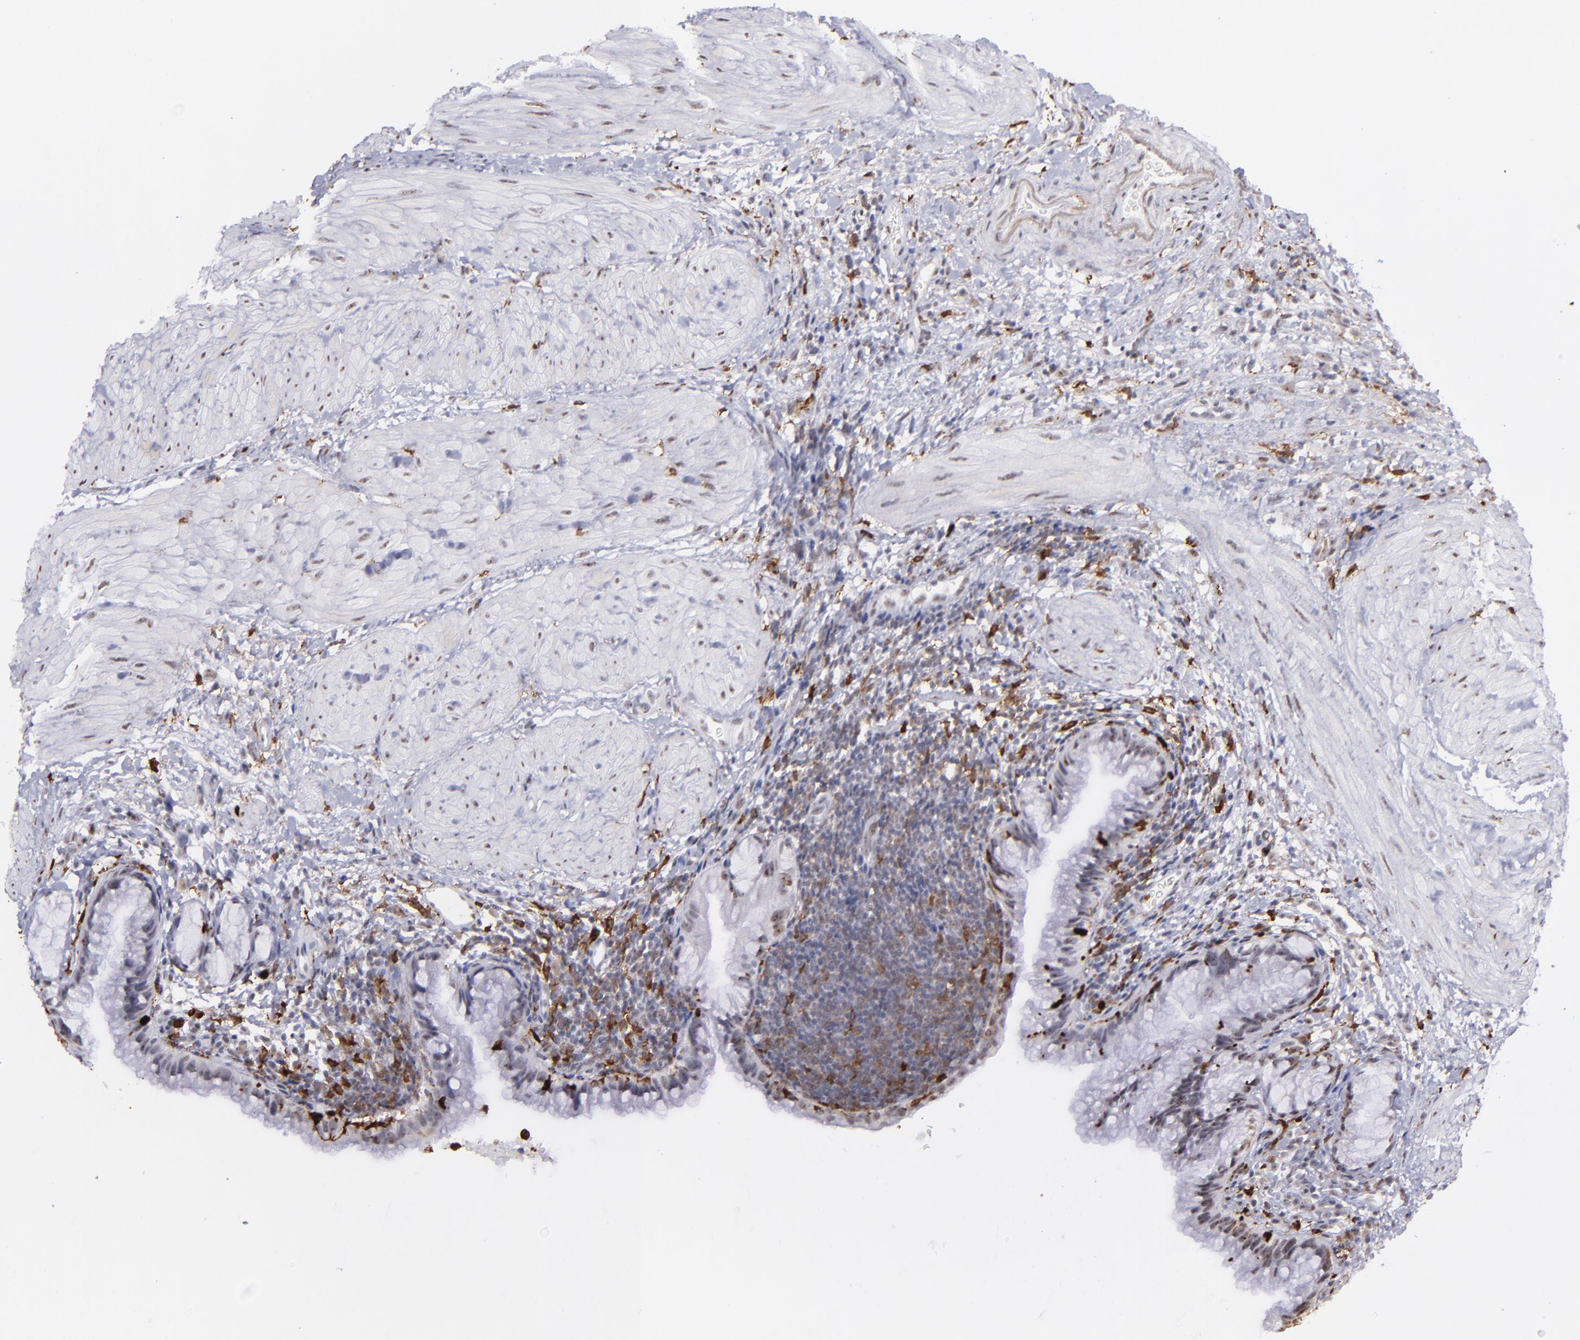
{"staining": {"intensity": "negative", "quantity": "none", "location": "none"}, "tissue": "gallbladder", "cell_type": "Glandular cells", "image_type": "normal", "snomed": [{"axis": "morphology", "description": "Normal tissue, NOS"}, {"axis": "morphology", "description": "Inflammation, NOS"}, {"axis": "topography", "description": "Gallbladder"}], "caption": "Immunohistochemistry micrograph of normal gallbladder: human gallbladder stained with DAB reveals no significant protein expression in glandular cells.", "gene": "NCF2", "patient": {"sex": "male", "age": 66}}